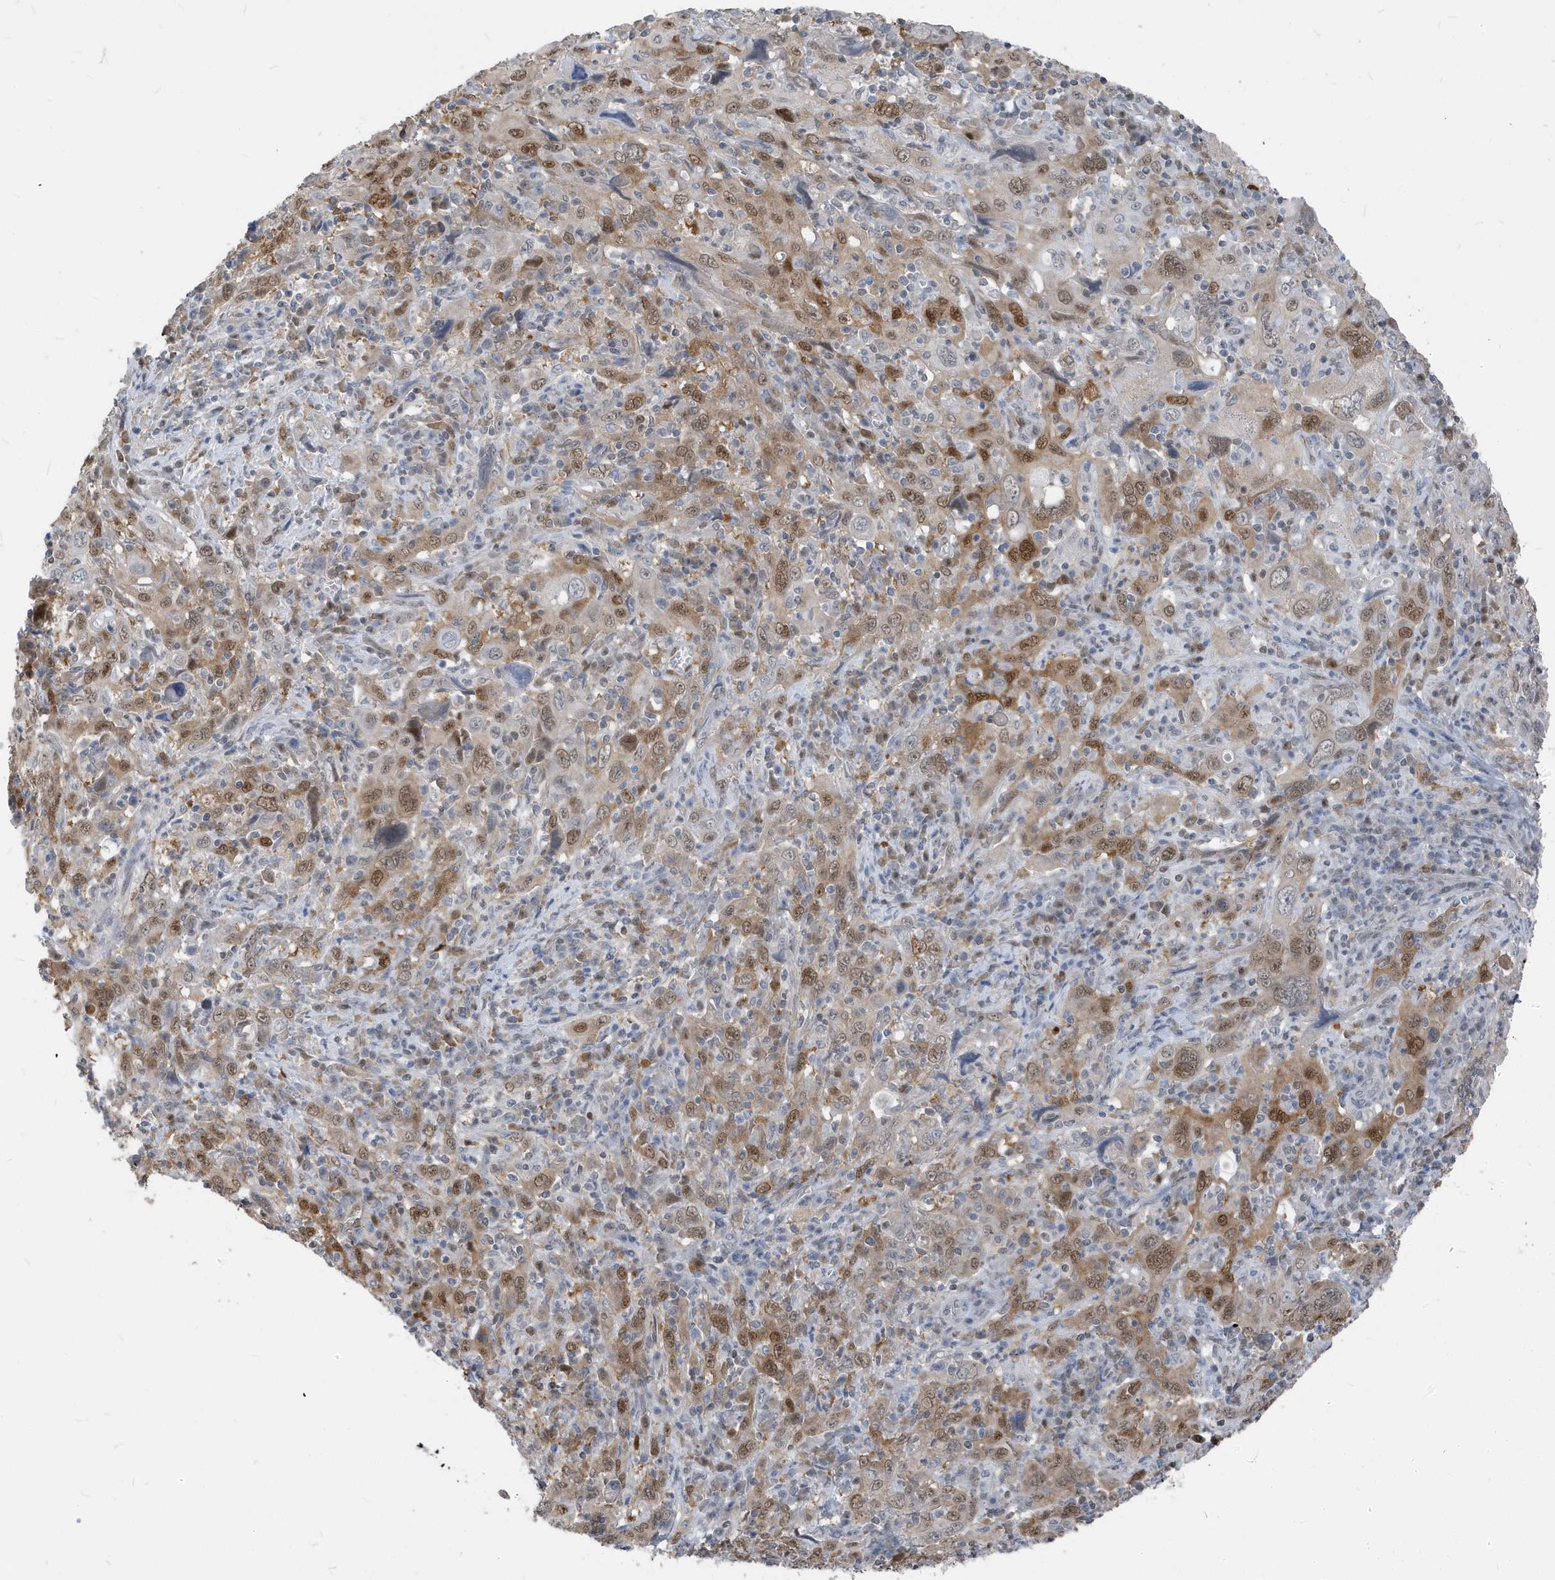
{"staining": {"intensity": "moderate", "quantity": ">75%", "location": "cytoplasmic/membranous,nuclear"}, "tissue": "cervical cancer", "cell_type": "Tumor cells", "image_type": "cancer", "snomed": [{"axis": "morphology", "description": "Squamous cell carcinoma, NOS"}, {"axis": "topography", "description": "Cervix"}], "caption": "Cervical cancer (squamous cell carcinoma) was stained to show a protein in brown. There is medium levels of moderate cytoplasmic/membranous and nuclear staining in about >75% of tumor cells.", "gene": "NCOA7", "patient": {"sex": "female", "age": 46}}